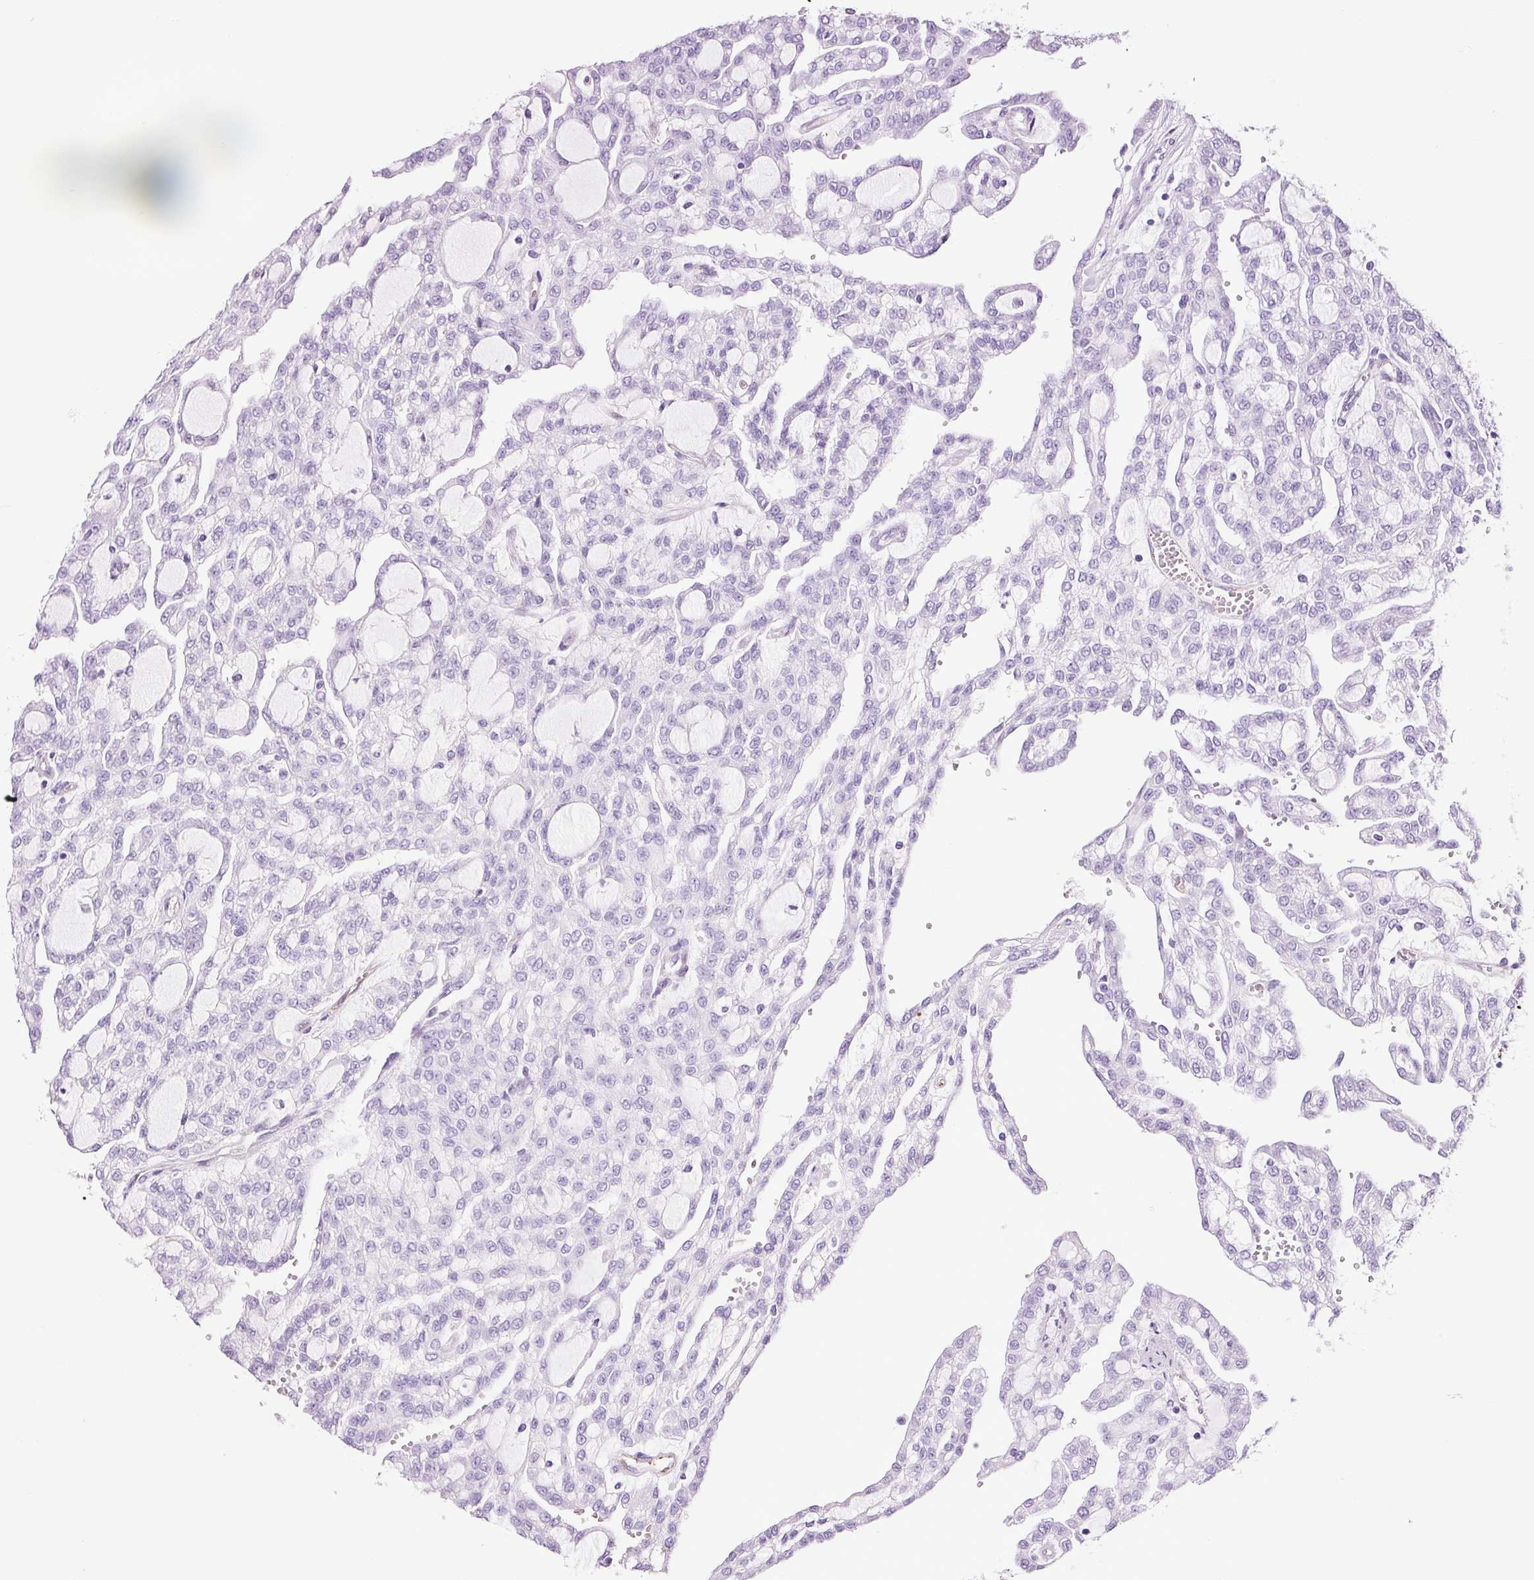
{"staining": {"intensity": "negative", "quantity": "none", "location": "none"}, "tissue": "renal cancer", "cell_type": "Tumor cells", "image_type": "cancer", "snomed": [{"axis": "morphology", "description": "Adenocarcinoma, NOS"}, {"axis": "topography", "description": "Kidney"}], "caption": "Tumor cells are negative for protein expression in human renal cancer (adenocarcinoma).", "gene": "ADSS1", "patient": {"sex": "male", "age": 63}}